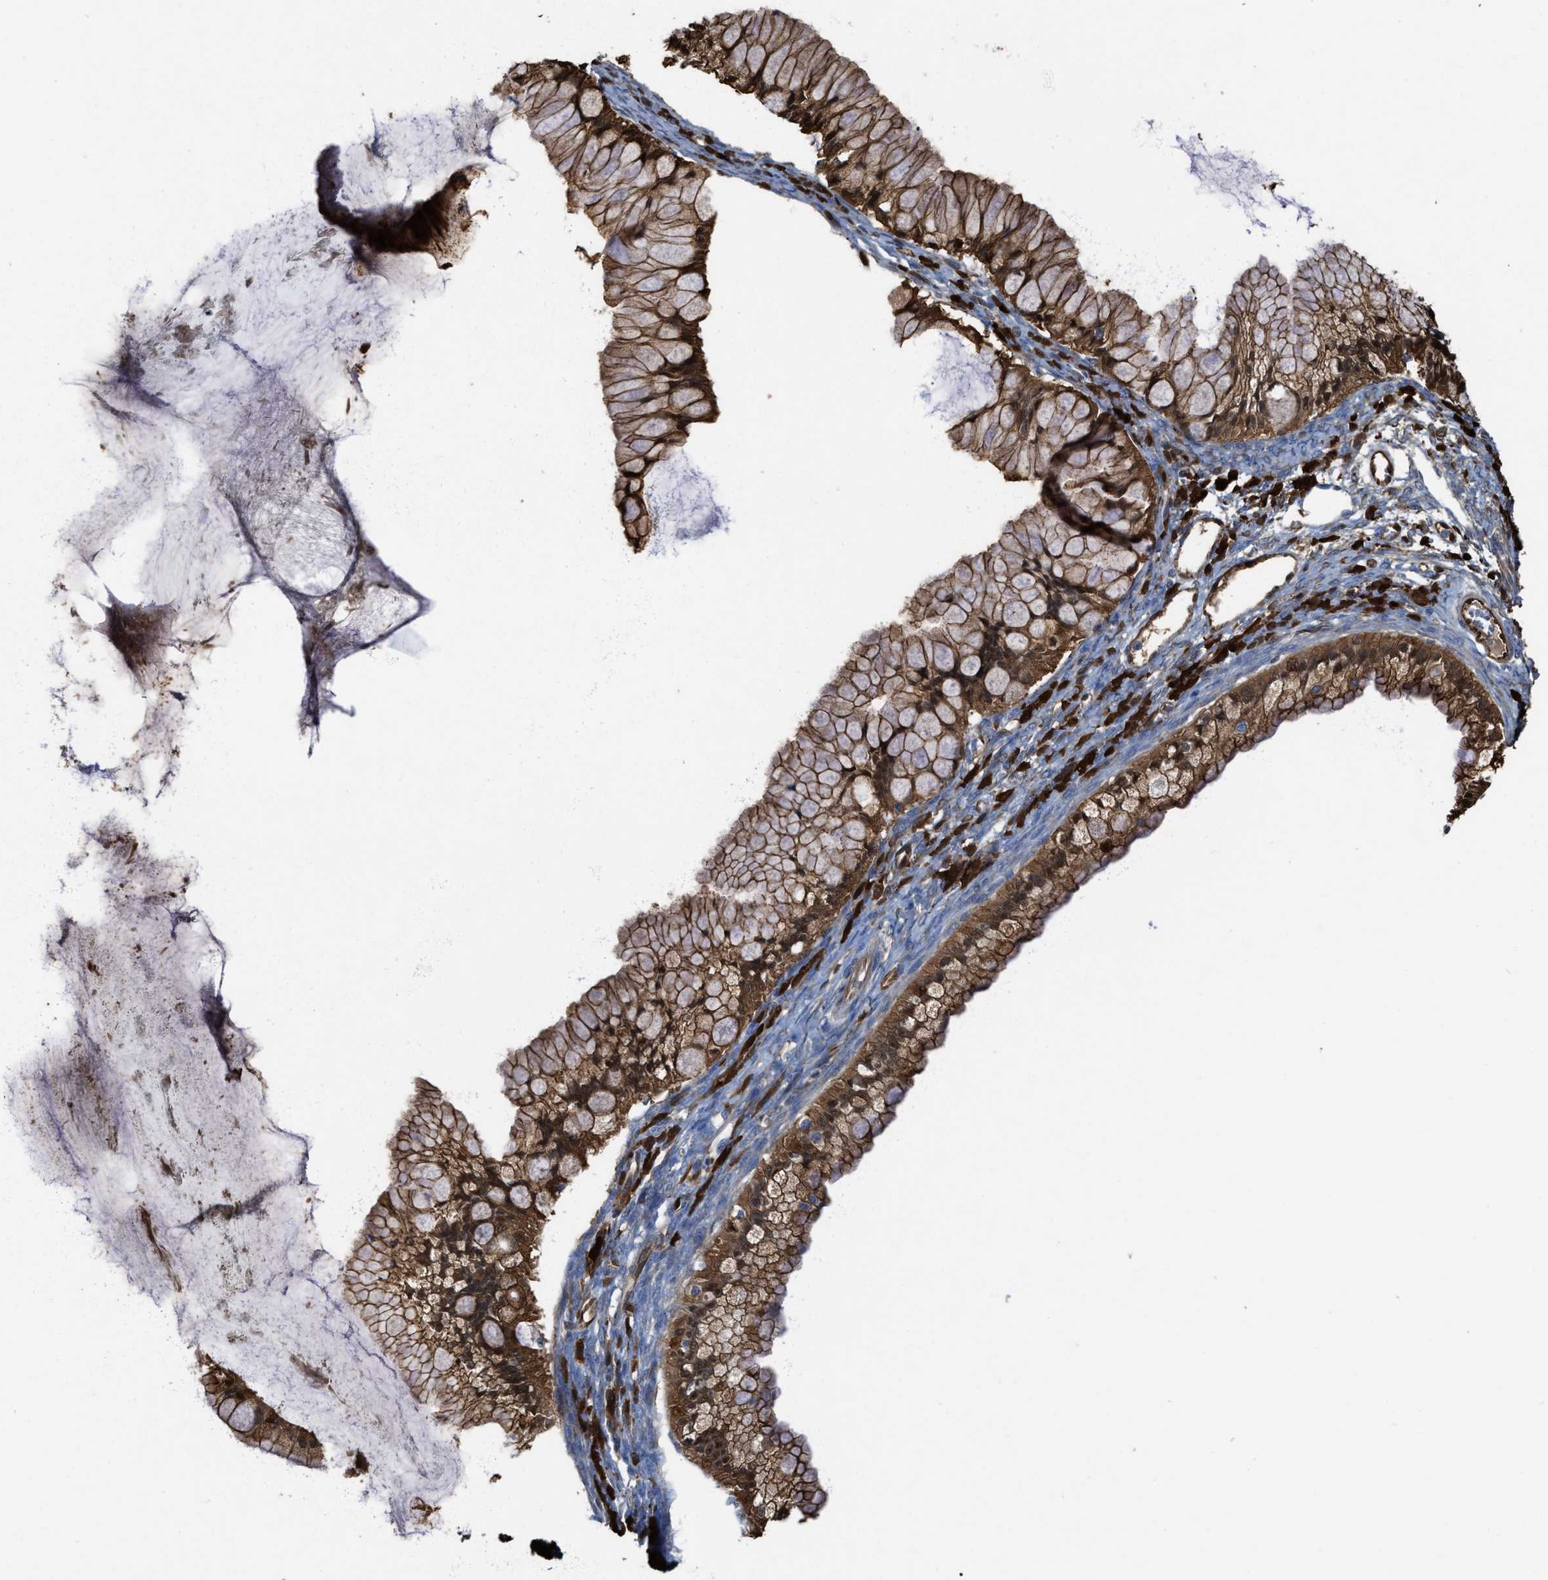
{"staining": {"intensity": "strong", "quantity": ">75%", "location": "cytoplasmic/membranous,nuclear"}, "tissue": "ovarian cancer", "cell_type": "Tumor cells", "image_type": "cancer", "snomed": [{"axis": "morphology", "description": "Cystadenocarcinoma, mucinous, NOS"}, {"axis": "topography", "description": "Ovary"}], "caption": "Ovarian mucinous cystadenocarcinoma stained with a brown dye displays strong cytoplasmic/membranous and nuclear positive positivity in approximately >75% of tumor cells.", "gene": "ASS1", "patient": {"sex": "female", "age": 57}}